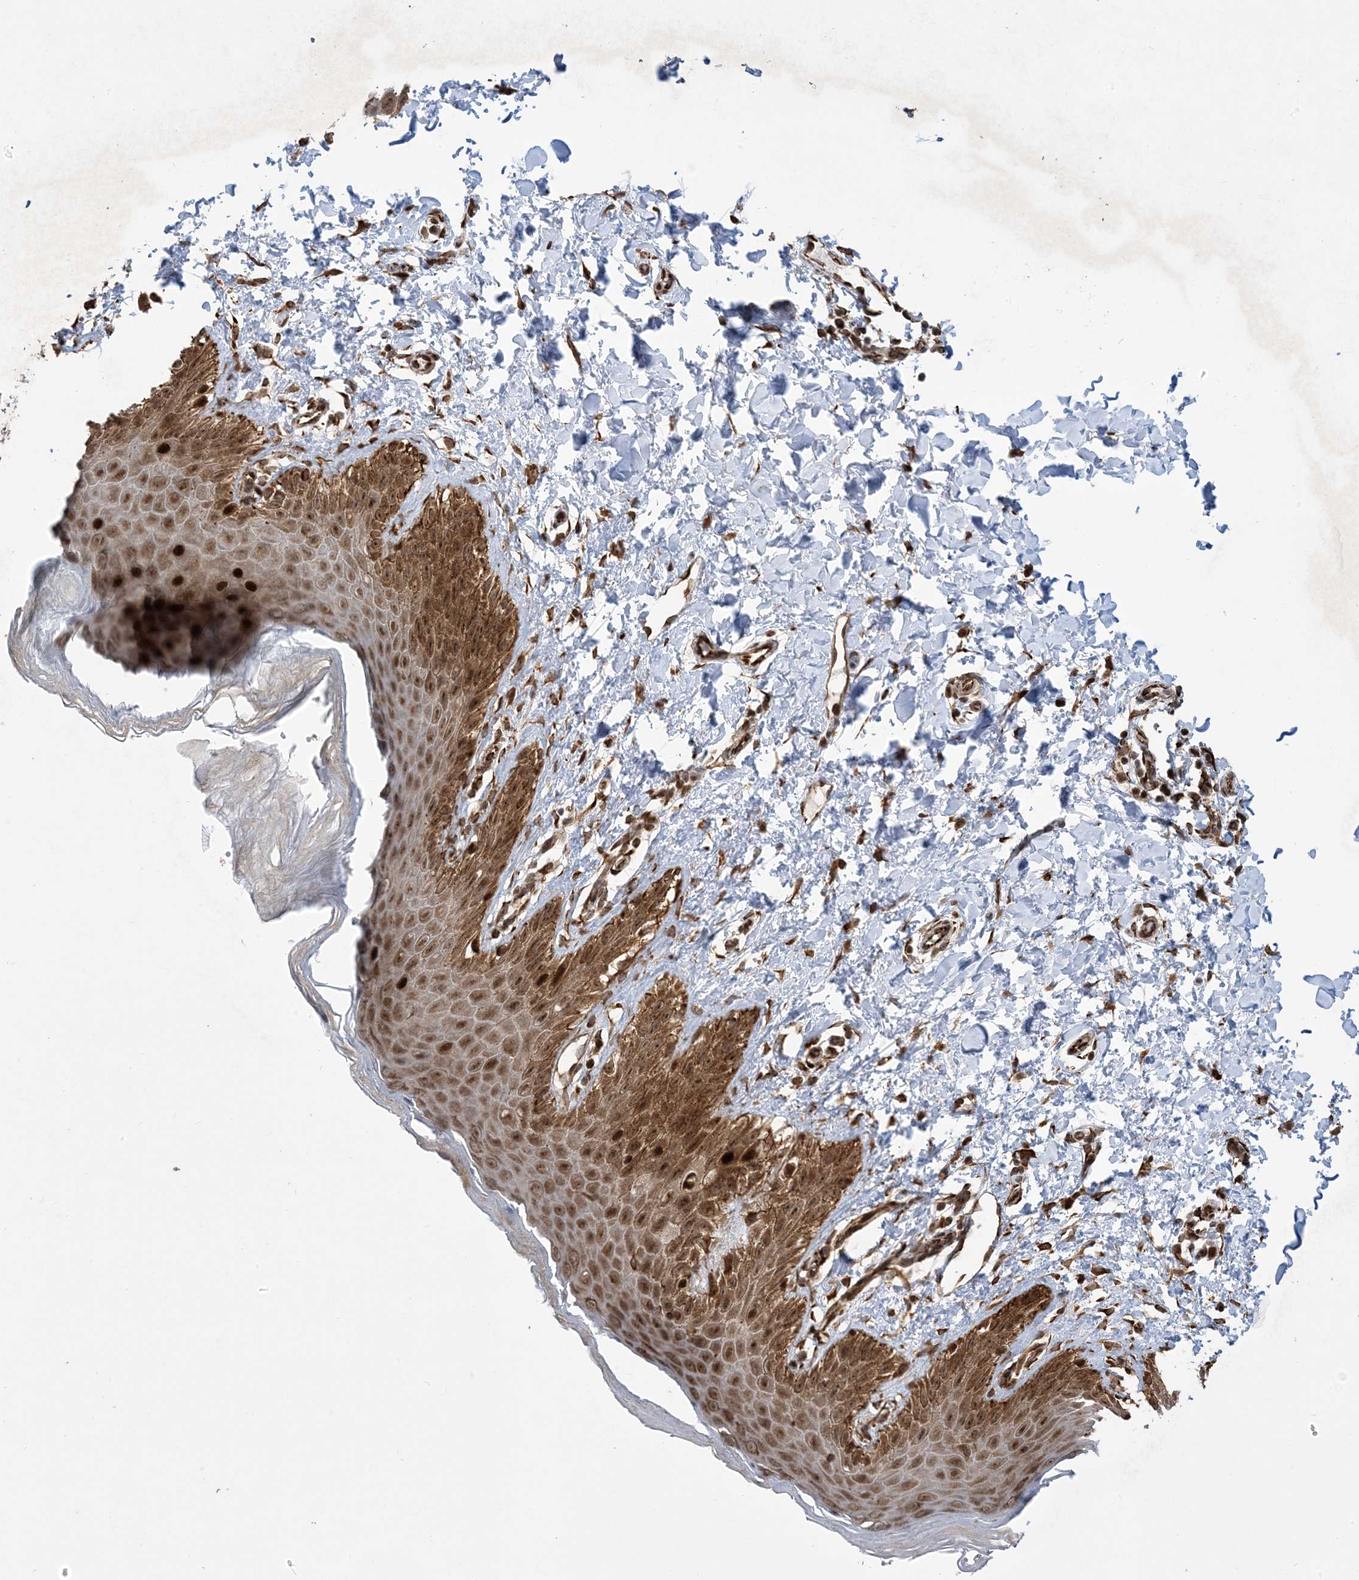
{"staining": {"intensity": "strong", "quantity": ">75%", "location": "cytoplasmic/membranous,nuclear"}, "tissue": "skin", "cell_type": "Epidermal cells", "image_type": "normal", "snomed": [{"axis": "morphology", "description": "Normal tissue, NOS"}, {"axis": "topography", "description": "Anal"}], "caption": "Benign skin demonstrates strong cytoplasmic/membranous,nuclear expression in approximately >75% of epidermal cells.", "gene": "FAM9B", "patient": {"sex": "male", "age": 44}}